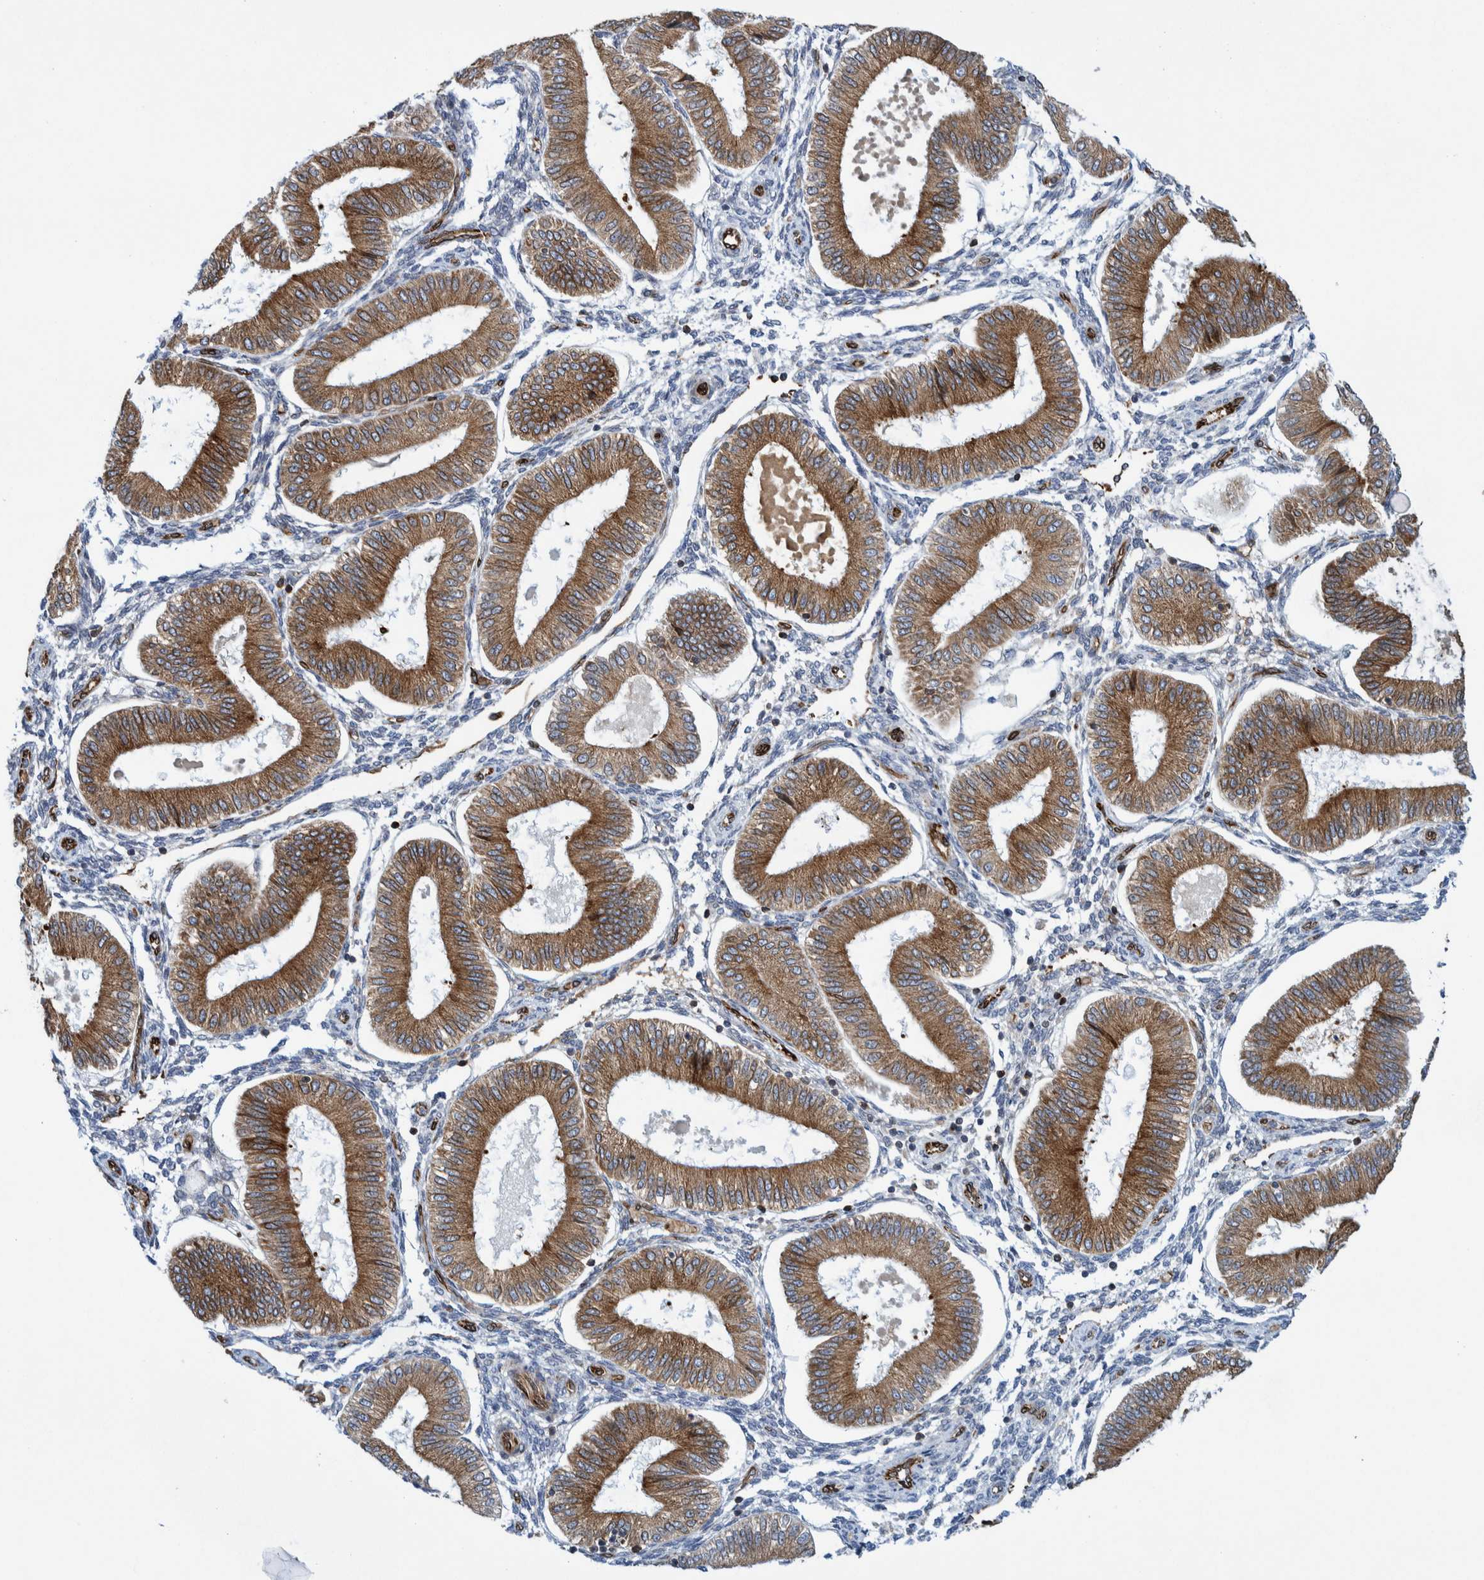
{"staining": {"intensity": "moderate", "quantity": "<25%", "location": "cytoplasmic/membranous"}, "tissue": "endometrium", "cell_type": "Cells in endometrial stroma", "image_type": "normal", "snomed": [{"axis": "morphology", "description": "Normal tissue, NOS"}, {"axis": "topography", "description": "Endometrium"}], "caption": "Moderate cytoplasmic/membranous positivity is appreciated in about <25% of cells in endometrial stroma in unremarkable endometrium.", "gene": "THEM6", "patient": {"sex": "female", "age": 39}}